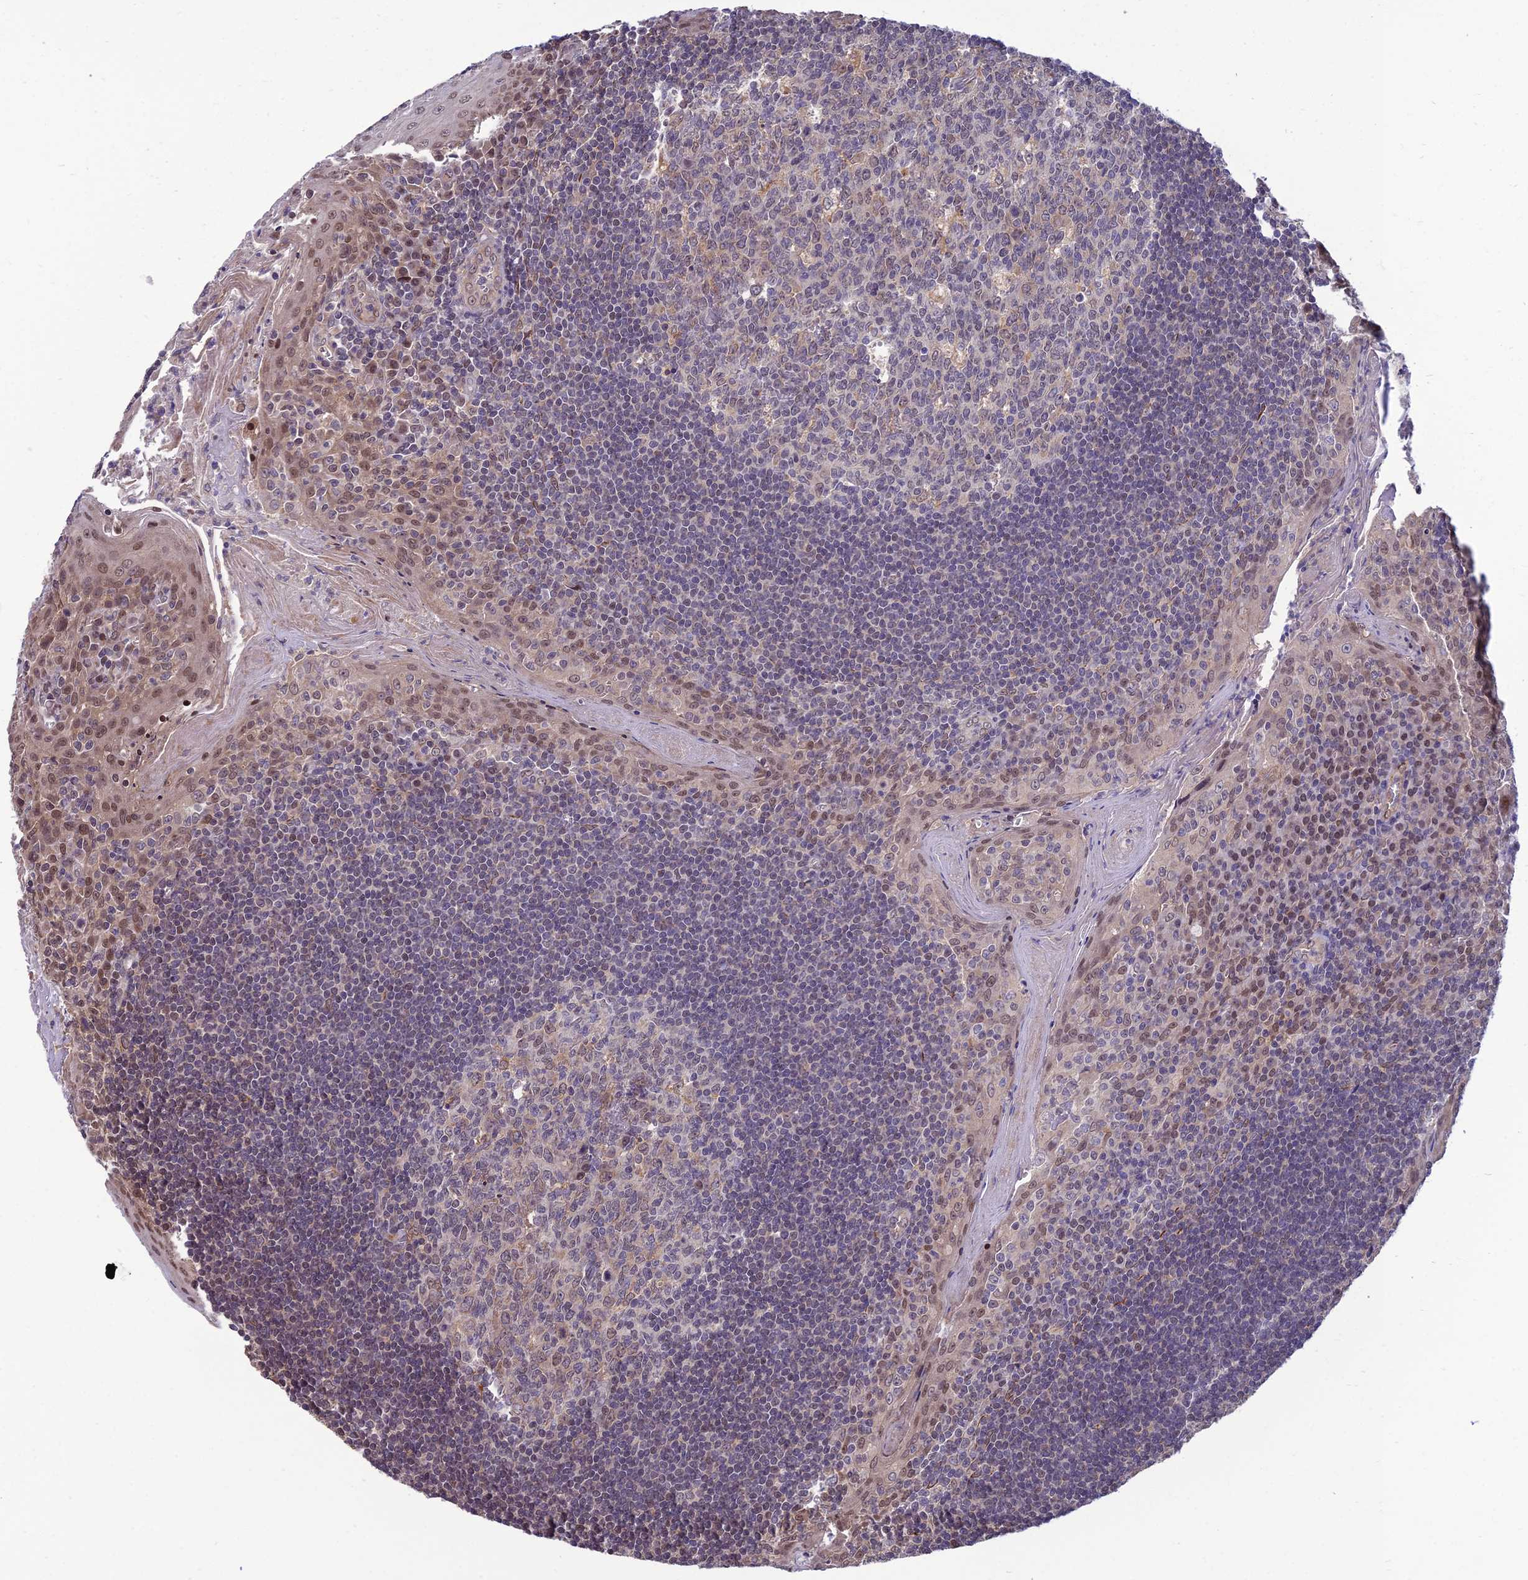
{"staining": {"intensity": "weak", "quantity": "<25%", "location": "nuclear"}, "tissue": "tonsil", "cell_type": "Germinal center cells", "image_type": "normal", "snomed": [{"axis": "morphology", "description": "Normal tissue, NOS"}, {"axis": "topography", "description": "Tonsil"}], "caption": "IHC of normal tonsil shows no expression in germinal center cells. (Stains: DAB (3,3'-diaminobenzidine) IHC with hematoxylin counter stain, Microscopy: brightfield microscopy at high magnification).", "gene": "NR4A3", "patient": {"sex": "male", "age": 27}}